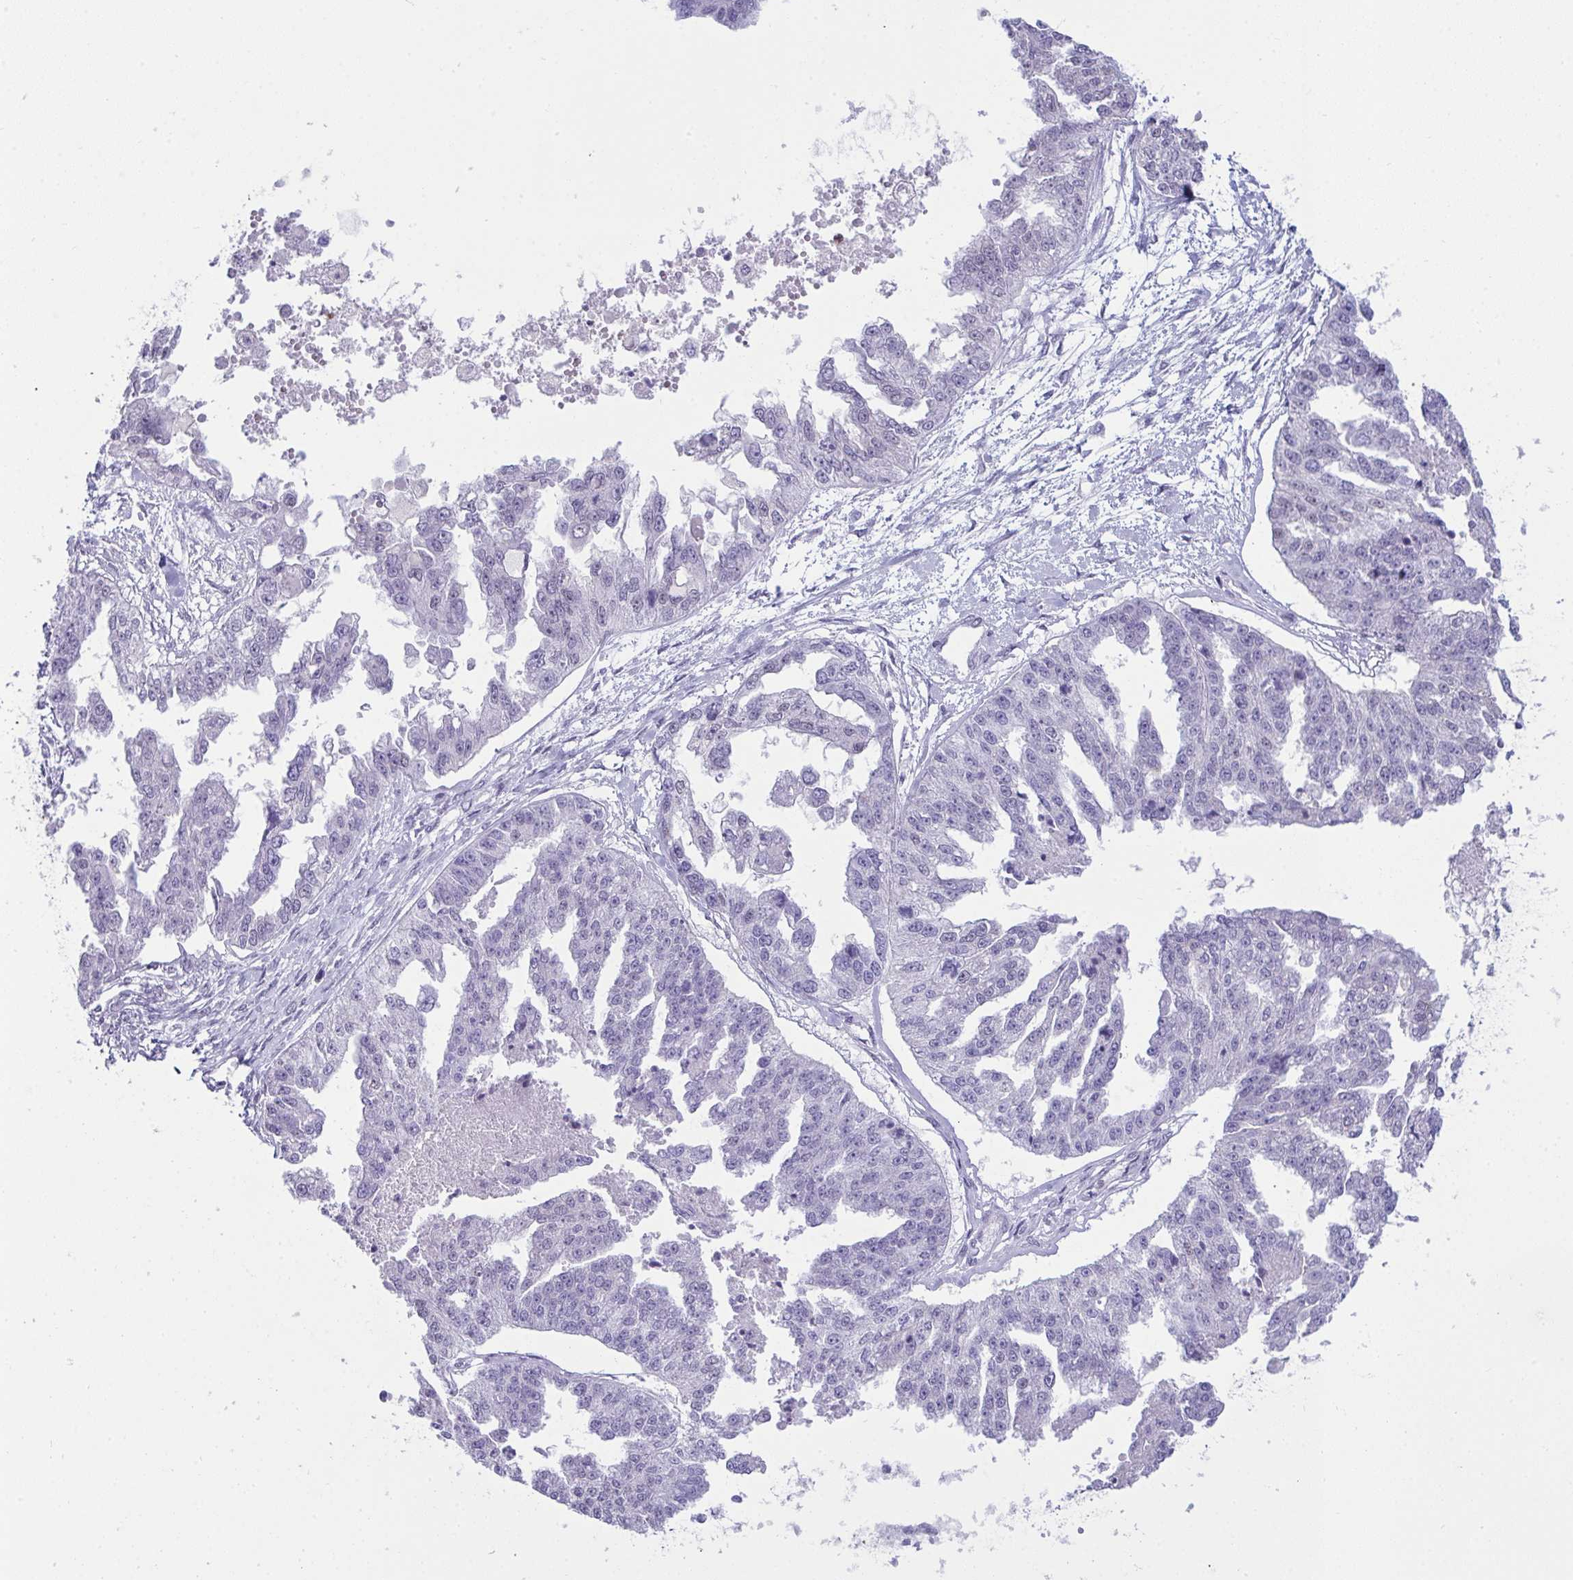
{"staining": {"intensity": "negative", "quantity": "none", "location": "none"}, "tissue": "ovarian cancer", "cell_type": "Tumor cells", "image_type": "cancer", "snomed": [{"axis": "morphology", "description": "Cystadenocarcinoma, serous, NOS"}, {"axis": "topography", "description": "Ovary"}], "caption": "IHC histopathology image of neoplastic tissue: human ovarian cancer stained with DAB (3,3'-diaminobenzidine) reveals no significant protein expression in tumor cells.", "gene": "PLA2G12B", "patient": {"sex": "female", "age": 58}}